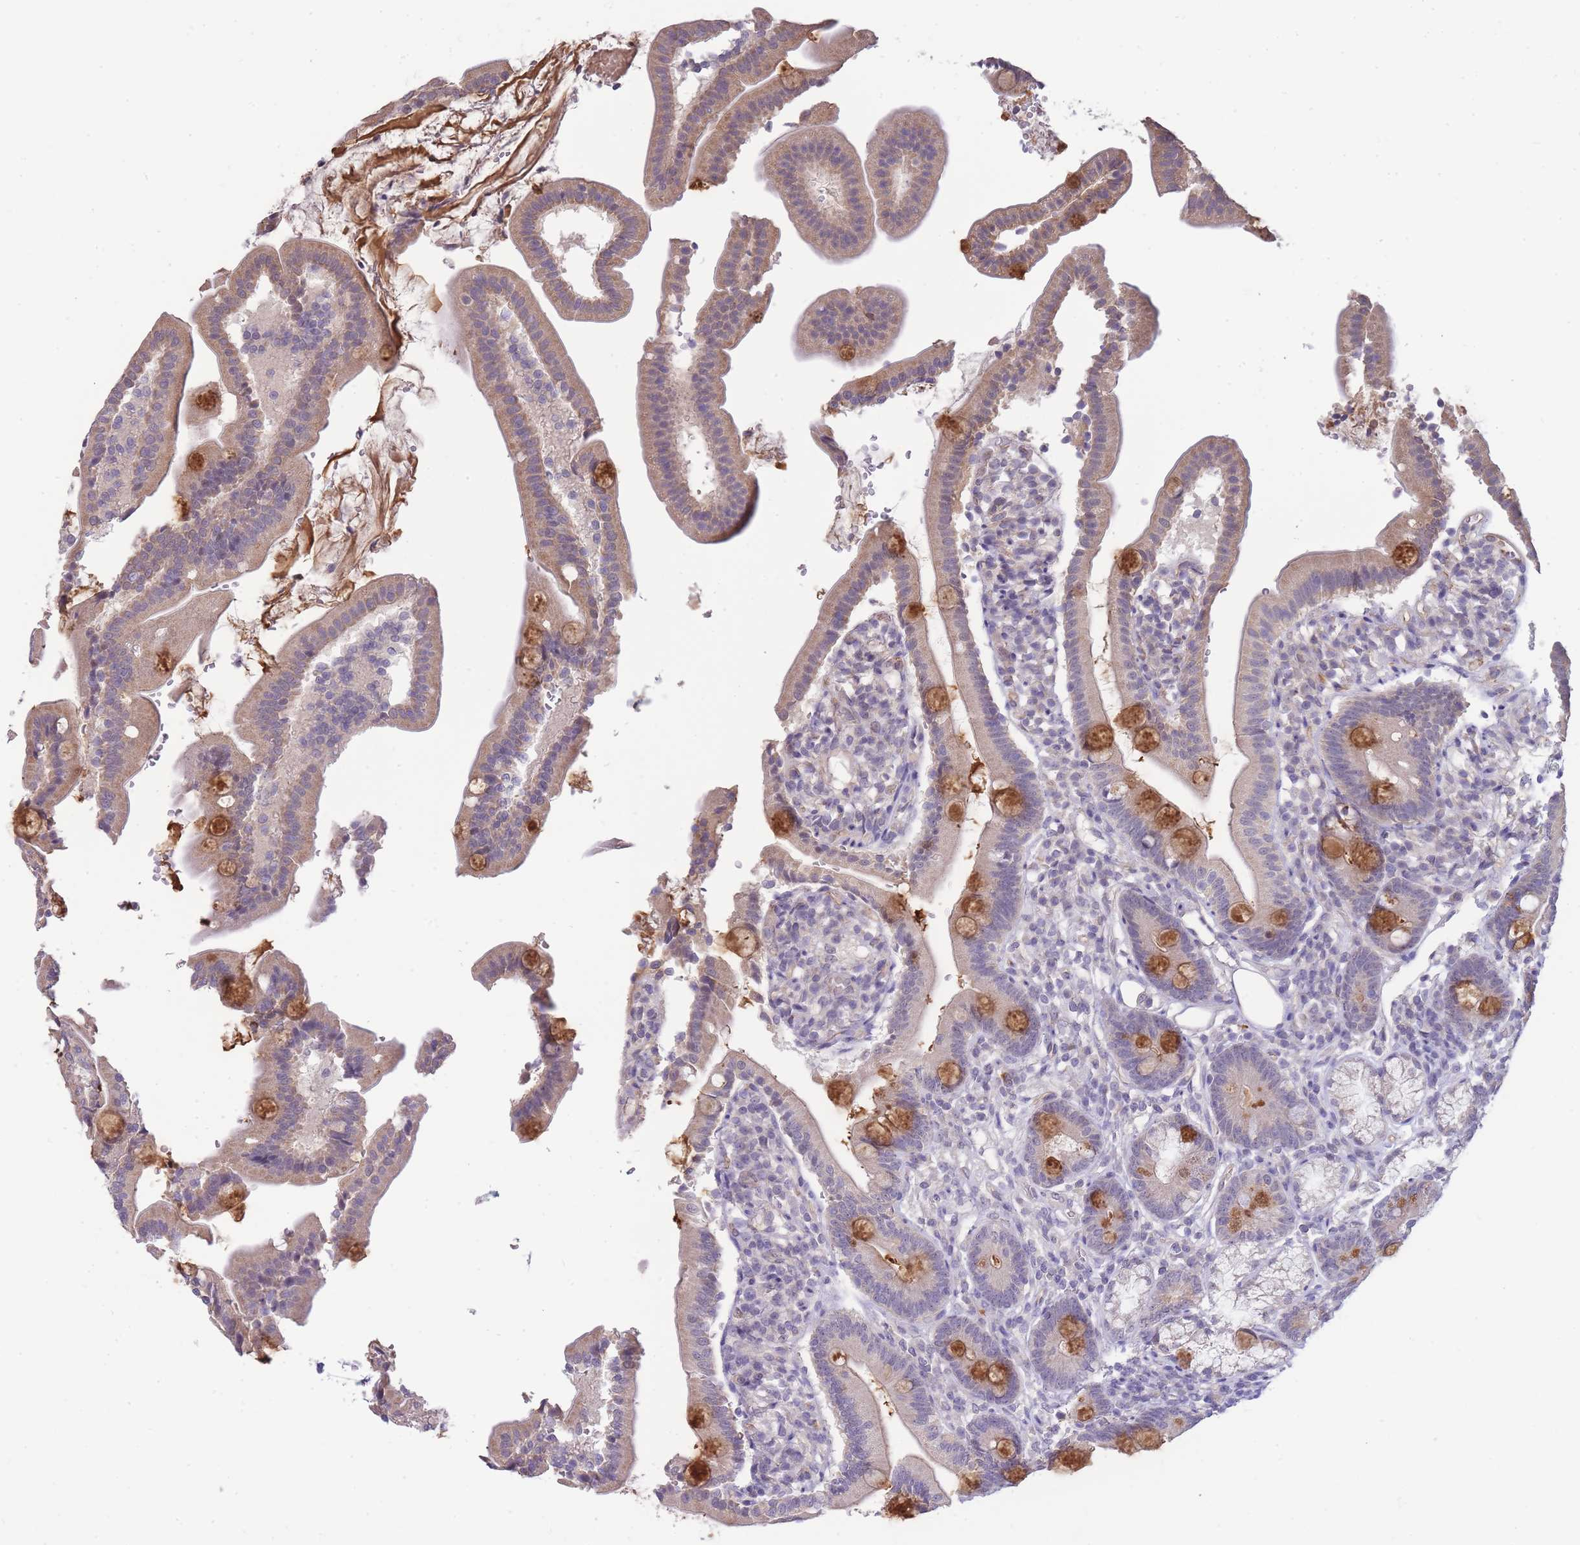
{"staining": {"intensity": "moderate", "quantity": "25%-75%", "location": "cytoplasmic/membranous"}, "tissue": "duodenum", "cell_type": "Glandular cells", "image_type": "normal", "snomed": [{"axis": "morphology", "description": "Normal tissue, NOS"}, {"axis": "topography", "description": "Duodenum"}], "caption": "Duodenum stained for a protein (brown) reveals moderate cytoplasmic/membranous positive expression in approximately 25%-75% of glandular cells.", "gene": "C19orf25", "patient": {"sex": "female", "age": 67}}